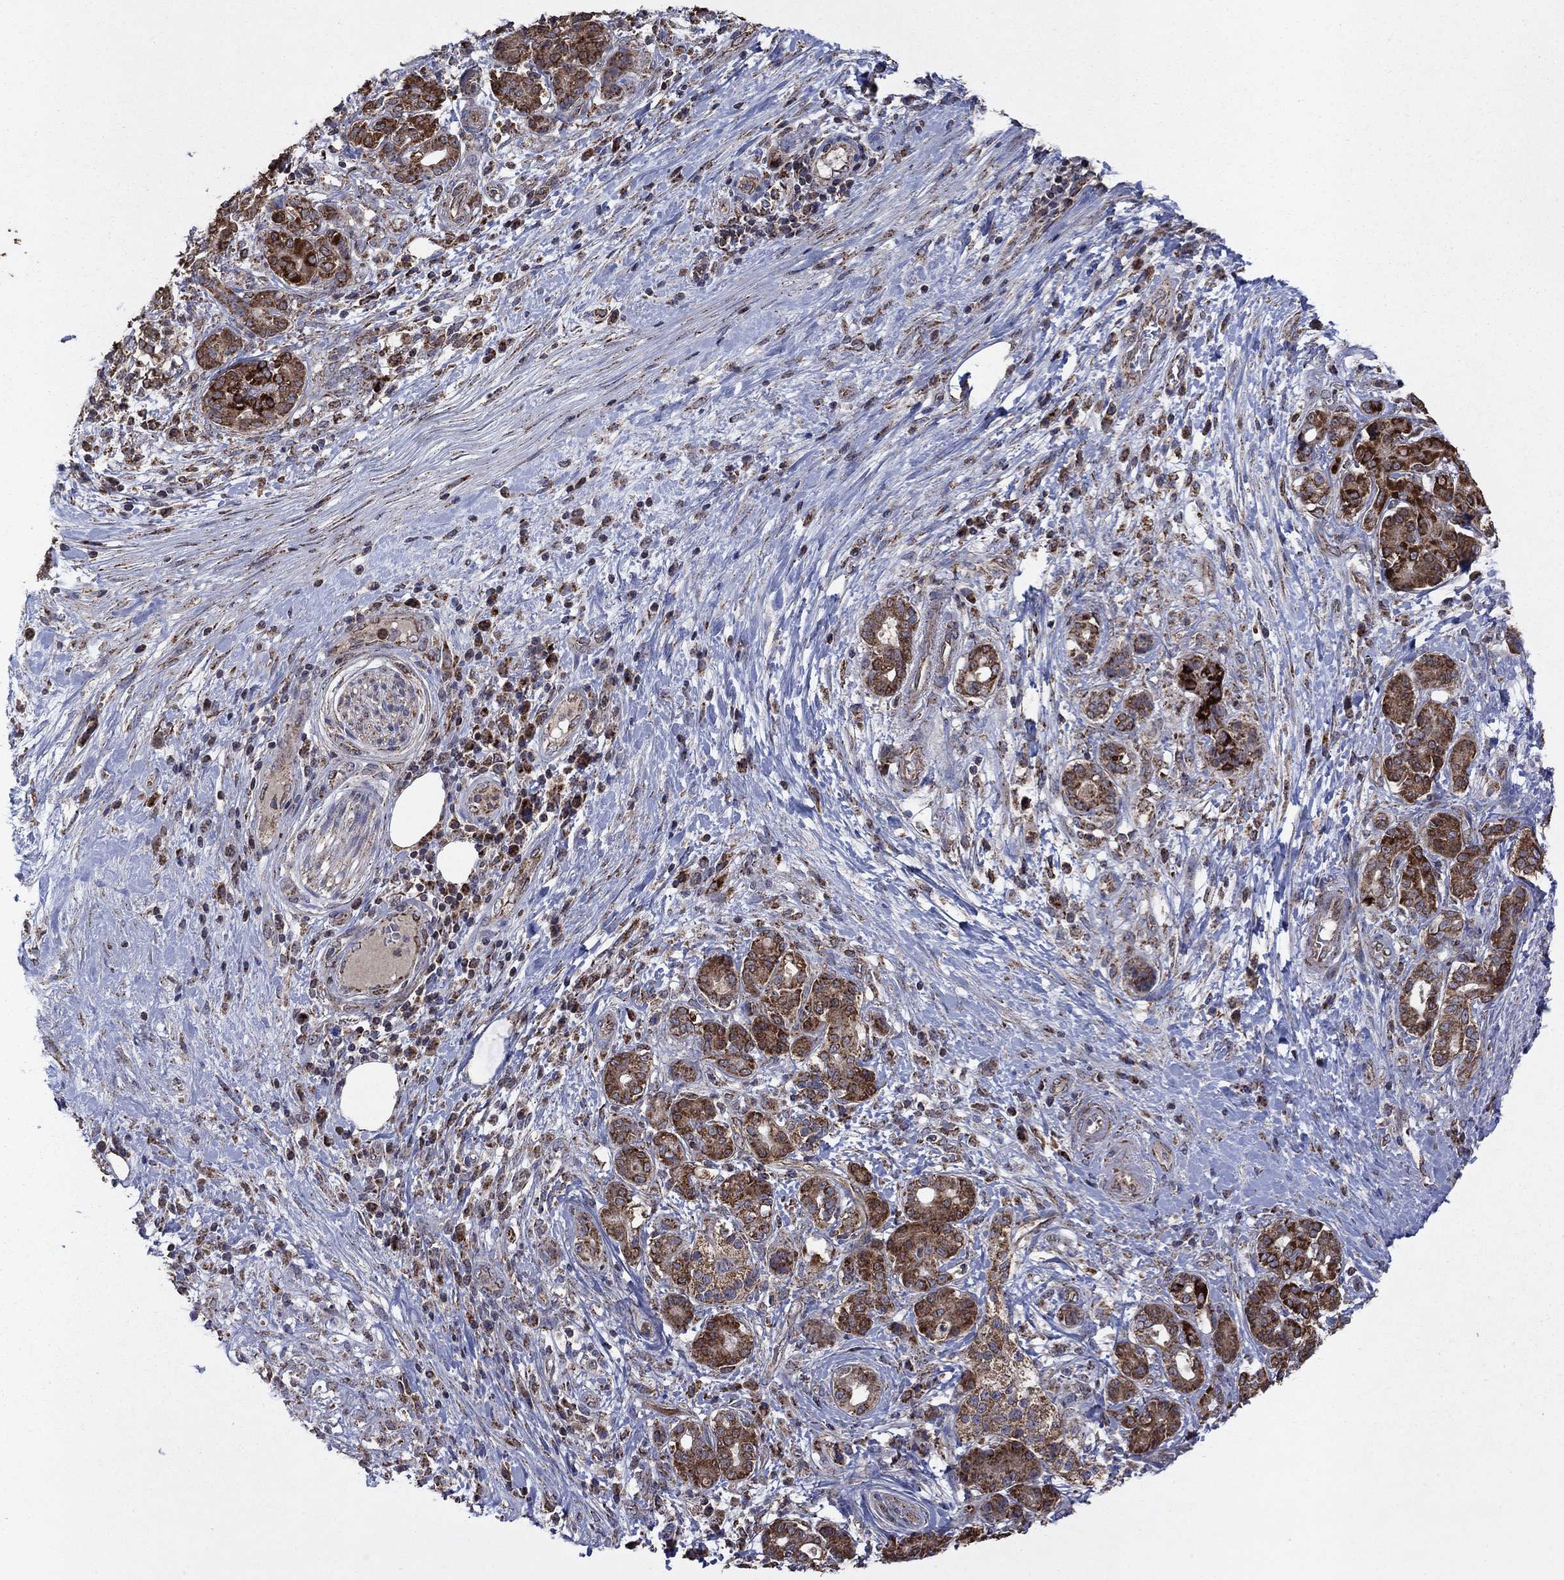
{"staining": {"intensity": "strong", "quantity": "25%-75%", "location": "cytoplasmic/membranous"}, "tissue": "pancreatic cancer", "cell_type": "Tumor cells", "image_type": "cancer", "snomed": [{"axis": "morphology", "description": "Adenocarcinoma, NOS"}, {"axis": "topography", "description": "Pancreas"}], "caption": "Adenocarcinoma (pancreatic) was stained to show a protein in brown. There is high levels of strong cytoplasmic/membranous expression in approximately 25%-75% of tumor cells.", "gene": "DPH1", "patient": {"sex": "female", "age": 73}}